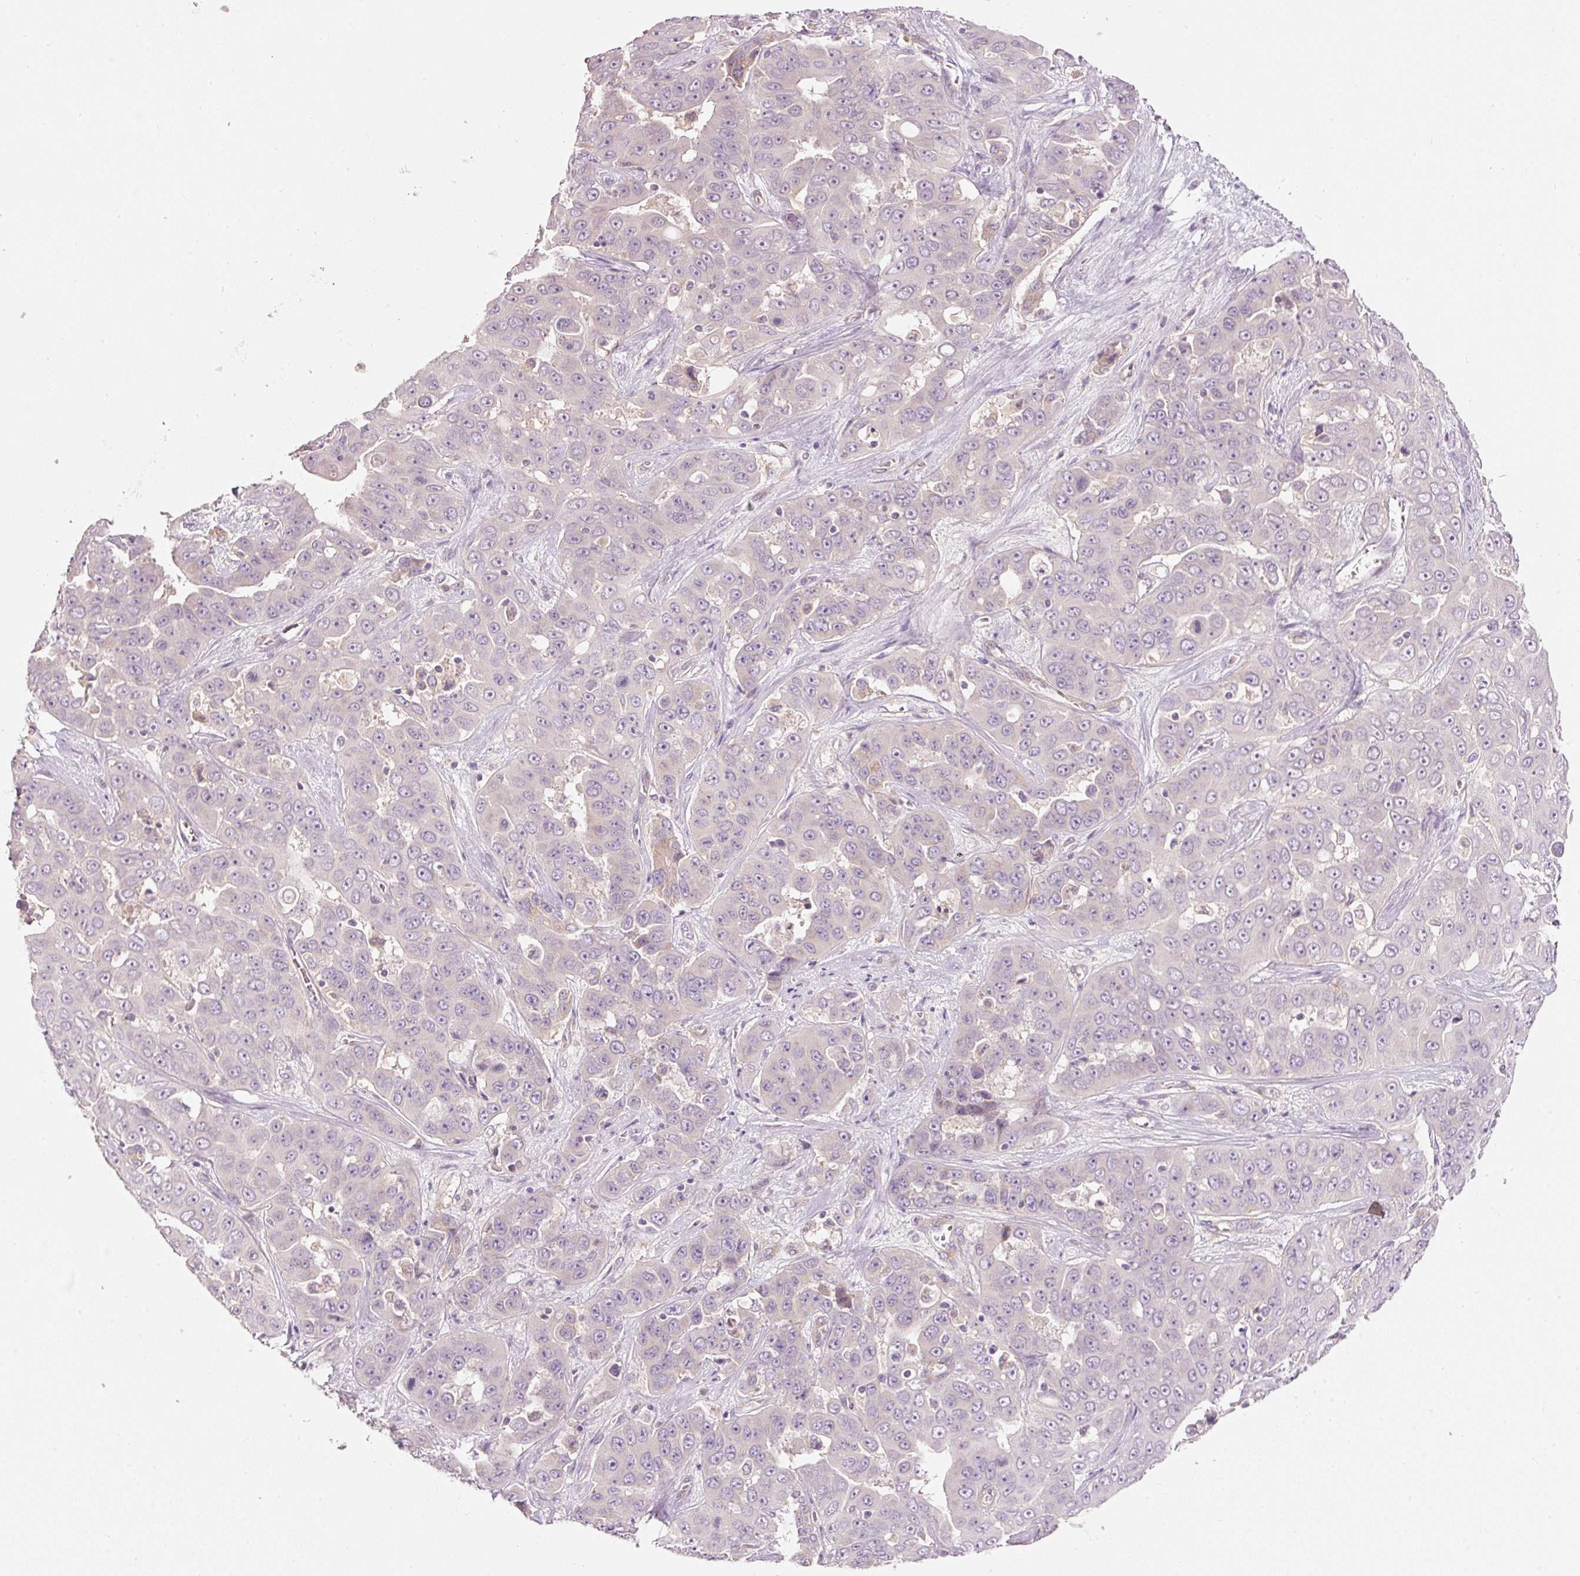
{"staining": {"intensity": "negative", "quantity": "none", "location": "none"}, "tissue": "liver cancer", "cell_type": "Tumor cells", "image_type": "cancer", "snomed": [{"axis": "morphology", "description": "Cholangiocarcinoma"}, {"axis": "topography", "description": "Liver"}], "caption": "Immunohistochemical staining of human liver cholangiocarcinoma exhibits no significant expression in tumor cells.", "gene": "RNF167", "patient": {"sex": "female", "age": 52}}